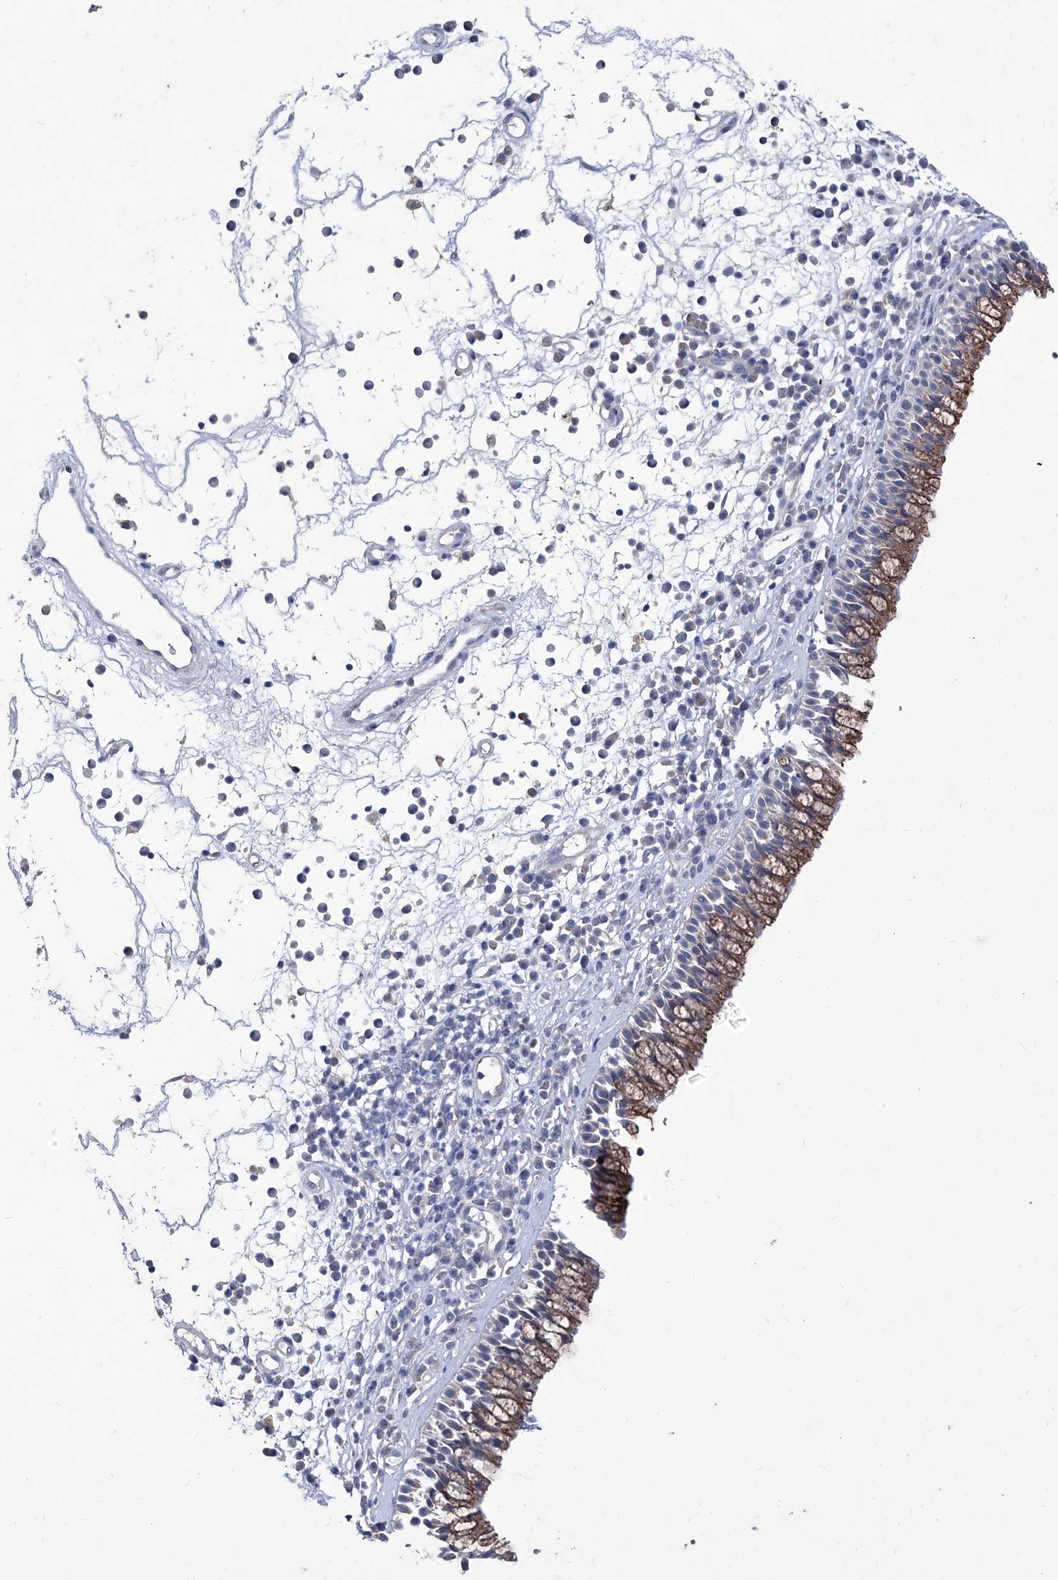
{"staining": {"intensity": "moderate", "quantity": "25%-75%", "location": "cytoplasmic/membranous"}, "tissue": "nasopharynx", "cell_type": "Respiratory epithelial cells", "image_type": "normal", "snomed": [{"axis": "morphology", "description": "Normal tissue, NOS"}, {"axis": "morphology", "description": "Inflammation, NOS"}, {"axis": "morphology", "description": "Malignant melanoma, Metastatic site"}, {"axis": "topography", "description": "Nasopharynx"}], "caption": "Normal nasopharynx was stained to show a protein in brown. There is medium levels of moderate cytoplasmic/membranous staining in approximately 25%-75% of respiratory epithelial cells.", "gene": "KLHL17", "patient": {"sex": "male", "age": 70}}